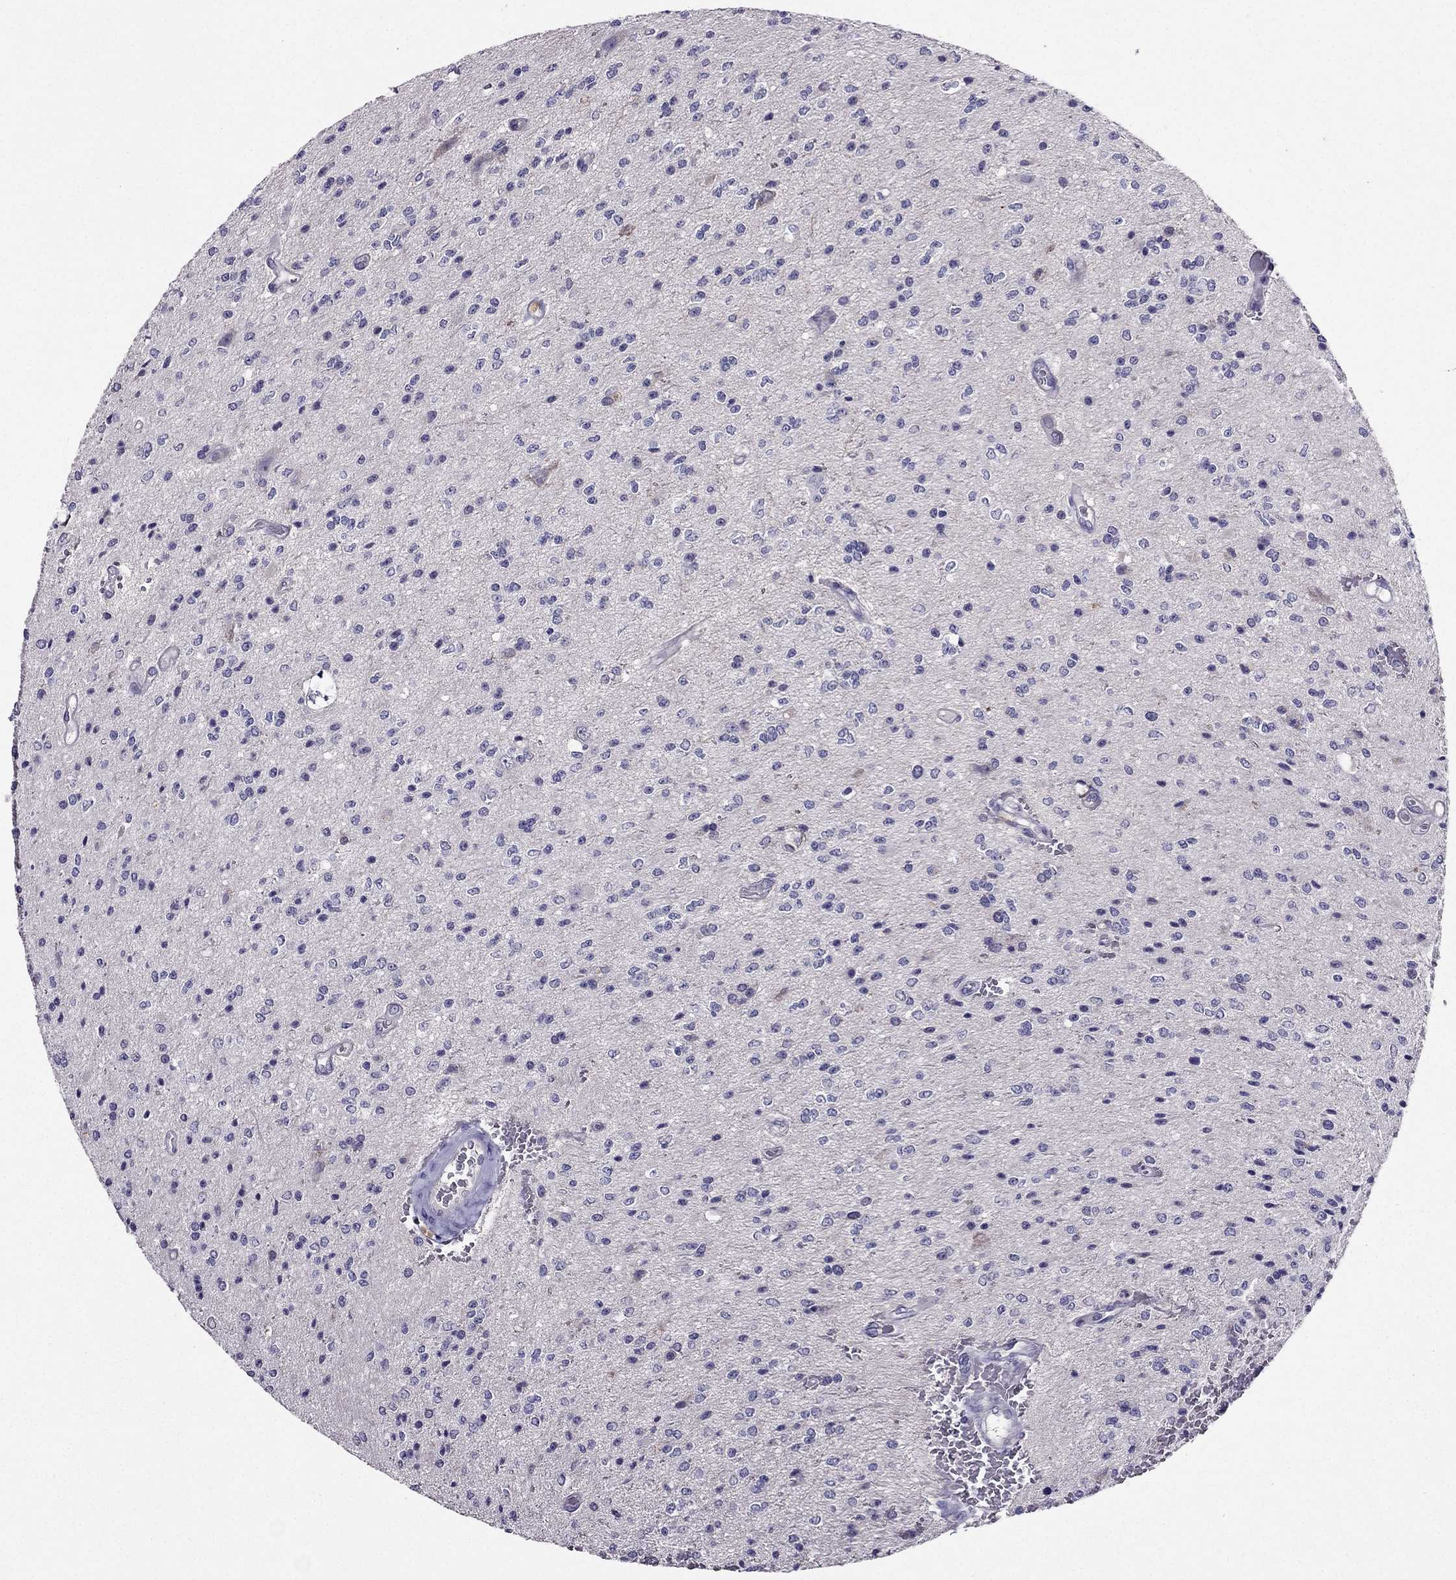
{"staining": {"intensity": "negative", "quantity": "none", "location": "none"}, "tissue": "glioma", "cell_type": "Tumor cells", "image_type": "cancer", "snomed": [{"axis": "morphology", "description": "Glioma, malignant, Low grade"}, {"axis": "topography", "description": "Brain"}], "caption": "Low-grade glioma (malignant) stained for a protein using immunohistochemistry displays no staining tumor cells.", "gene": "DUSP15", "patient": {"sex": "male", "age": 67}}